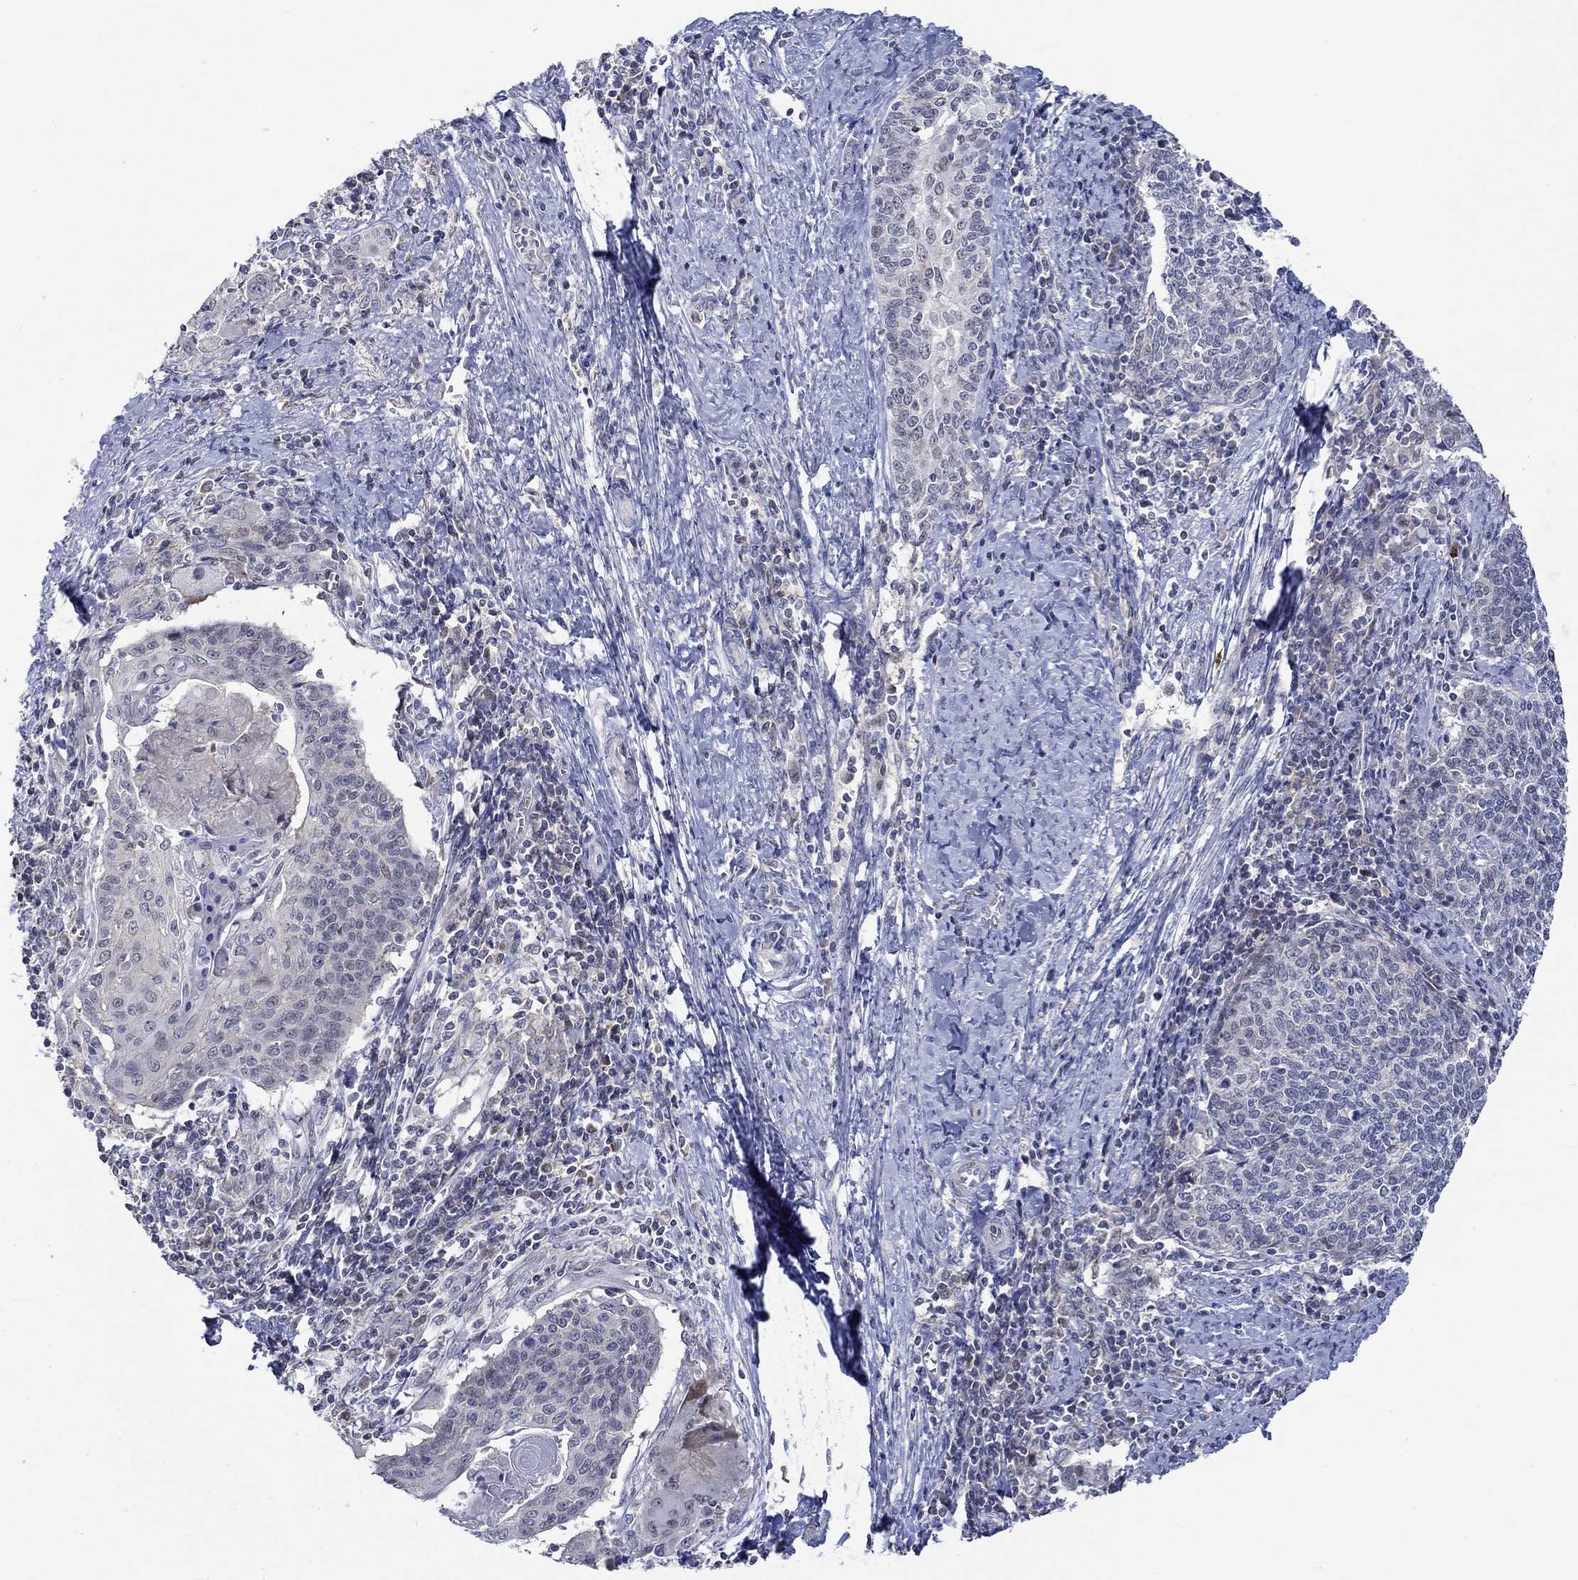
{"staining": {"intensity": "negative", "quantity": "none", "location": "none"}, "tissue": "cervical cancer", "cell_type": "Tumor cells", "image_type": "cancer", "snomed": [{"axis": "morphology", "description": "Squamous cell carcinoma, NOS"}, {"axis": "topography", "description": "Cervix"}], "caption": "IHC histopathology image of human cervical cancer (squamous cell carcinoma) stained for a protein (brown), which exhibits no positivity in tumor cells. (Immunohistochemistry (ihc), brightfield microscopy, high magnification).", "gene": "WASF1", "patient": {"sex": "female", "age": 39}}